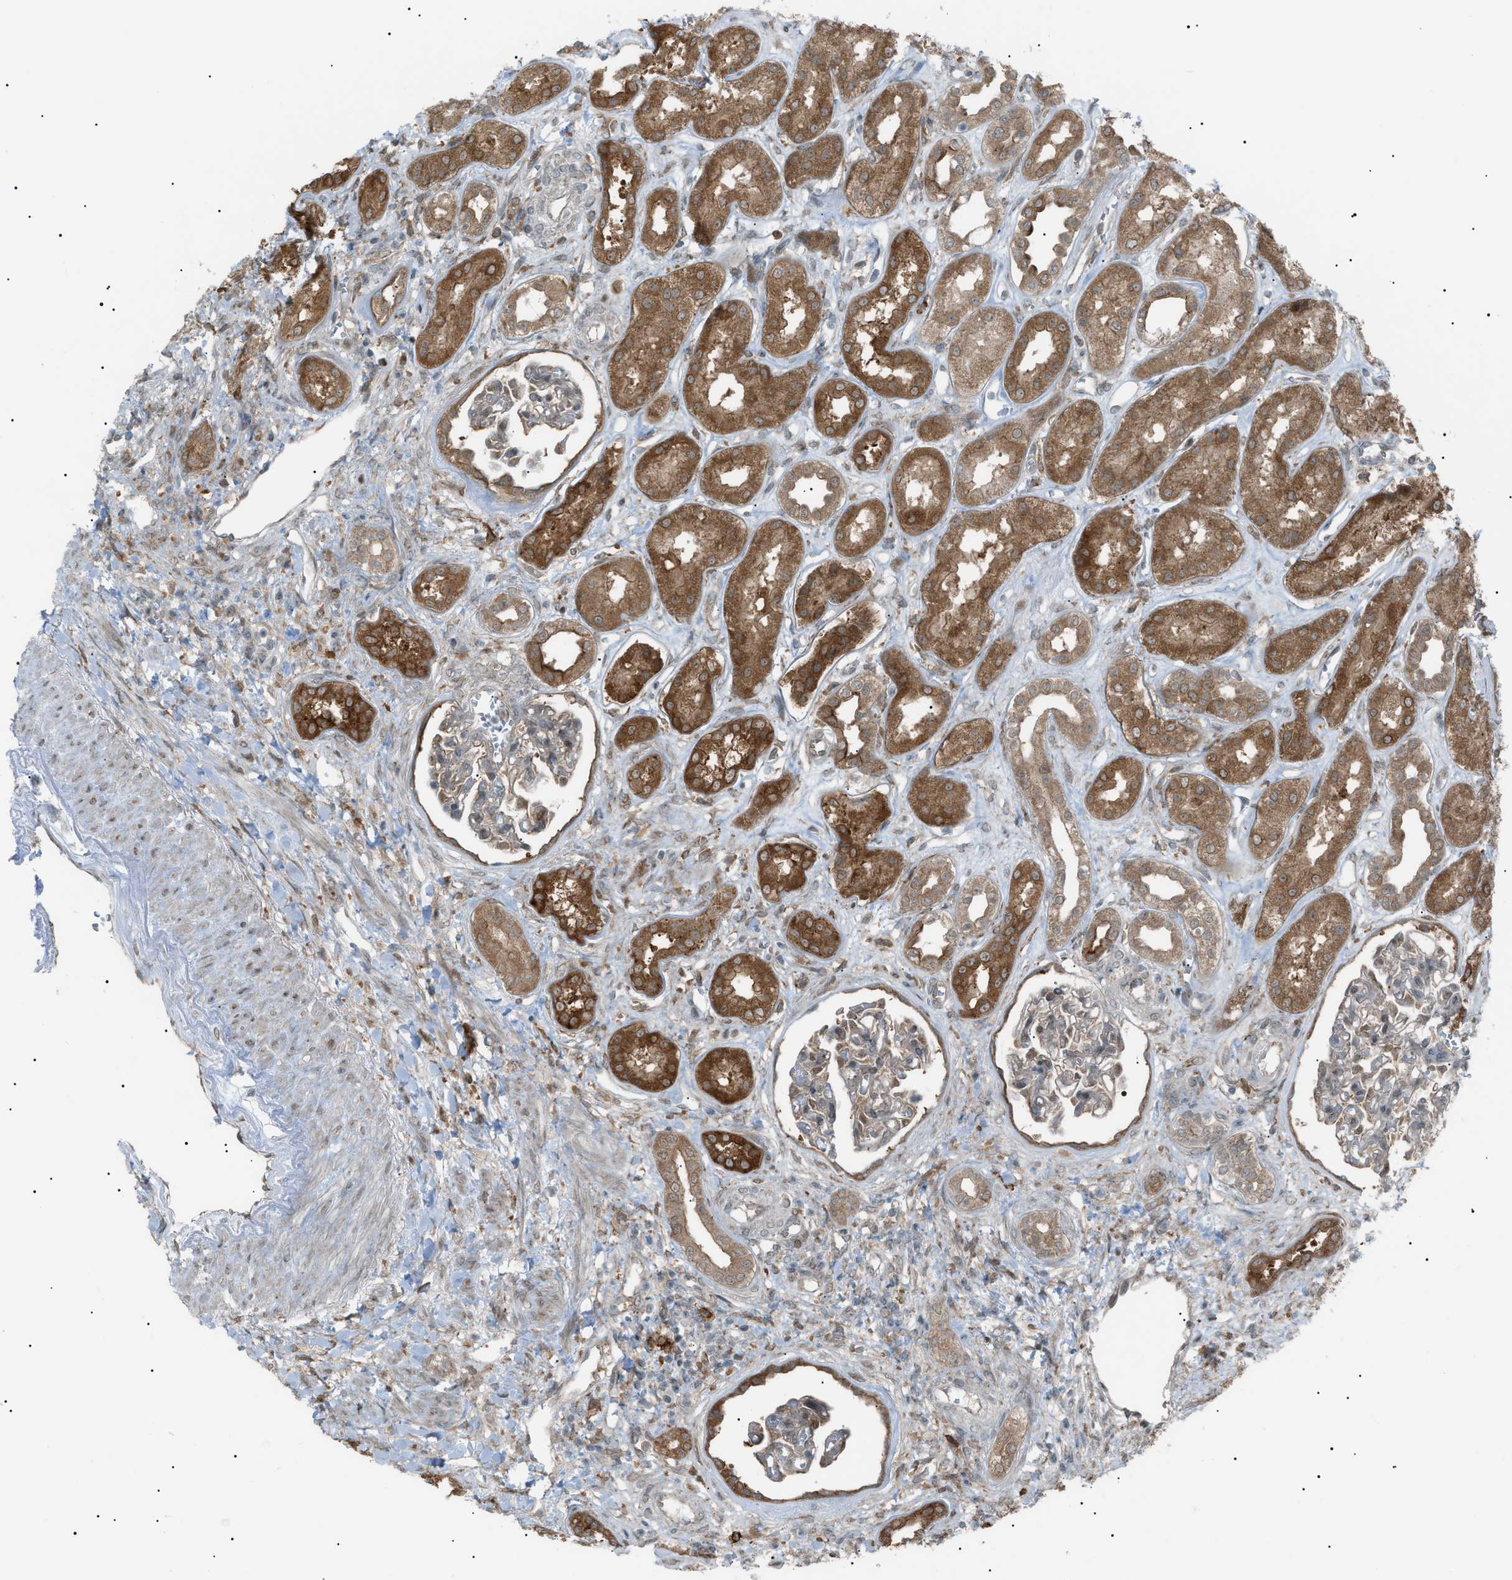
{"staining": {"intensity": "weak", "quantity": "25%-75%", "location": "cytoplasmic/membranous"}, "tissue": "kidney", "cell_type": "Cells in glomeruli", "image_type": "normal", "snomed": [{"axis": "morphology", "description": "Normal tissue, NOS"}, {"axis": "topography", "description": "Kidney"}], "caption": "Kidney stained with a brown dye demonstrates weak cytoplasmic/membranous positive positivity in about 25%-75% of cells in glomeruli.", "gene": "LPIN2", "patient": {"sex": "male", "age": 59}}